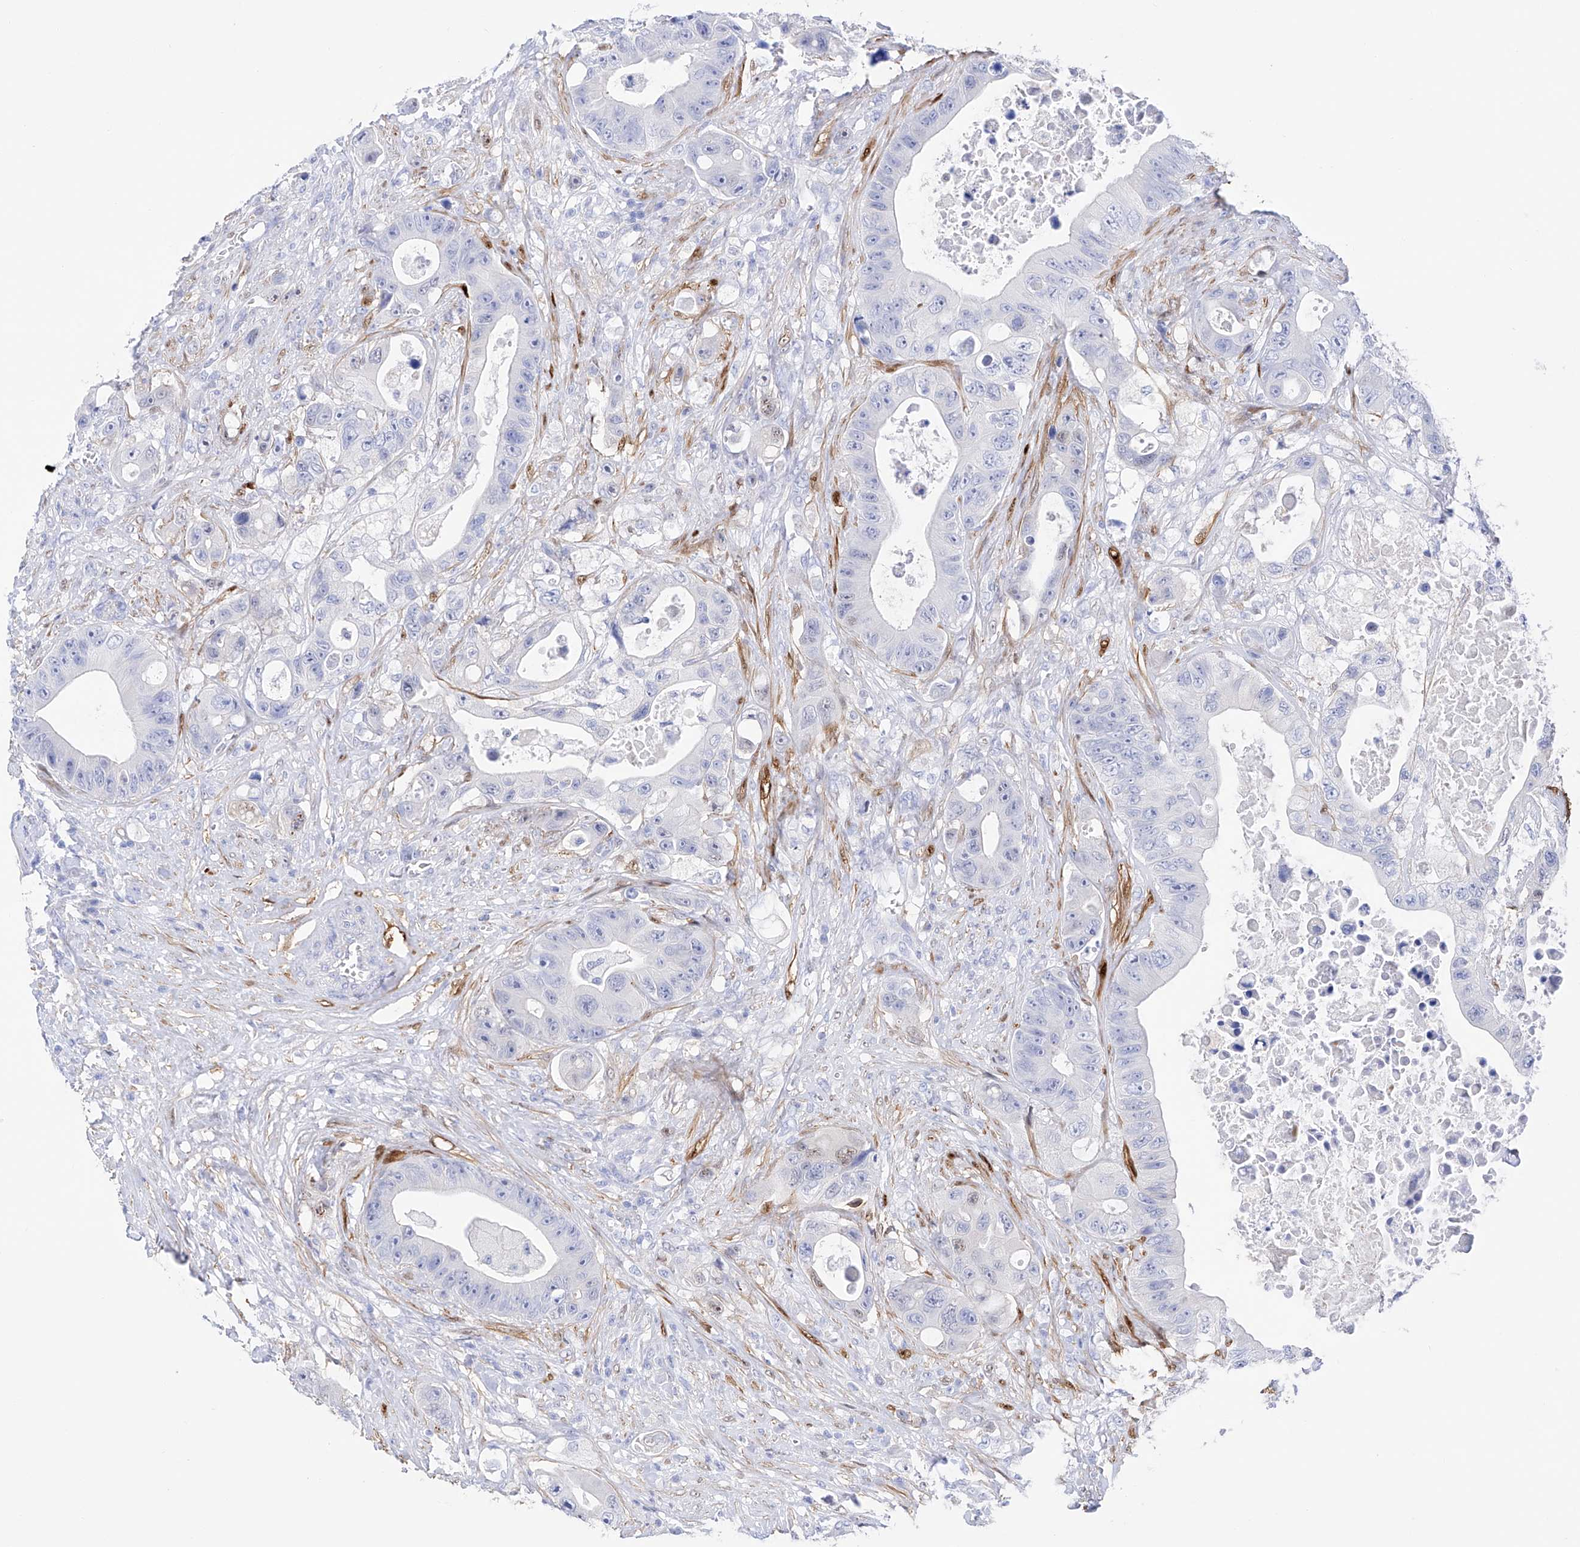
{"staining": {"intensity": "negative", "quantity": "none", "location": "none"}, "tissue": "colorectal cancer", "cell_type": "Tumor cells", "image_type": "cancer", "snomed": [{"axis": "morphology", "description": "Adenocarcinoma, NOS"}, {"axis": "topography", "description": "Colon"}], "caption": "IHC of human colorectal cancer (adenocarcinoma) displays no expression in tumor cells.", "gene": "TRPC7", "patient": {"sex": "female", "age": 46}}